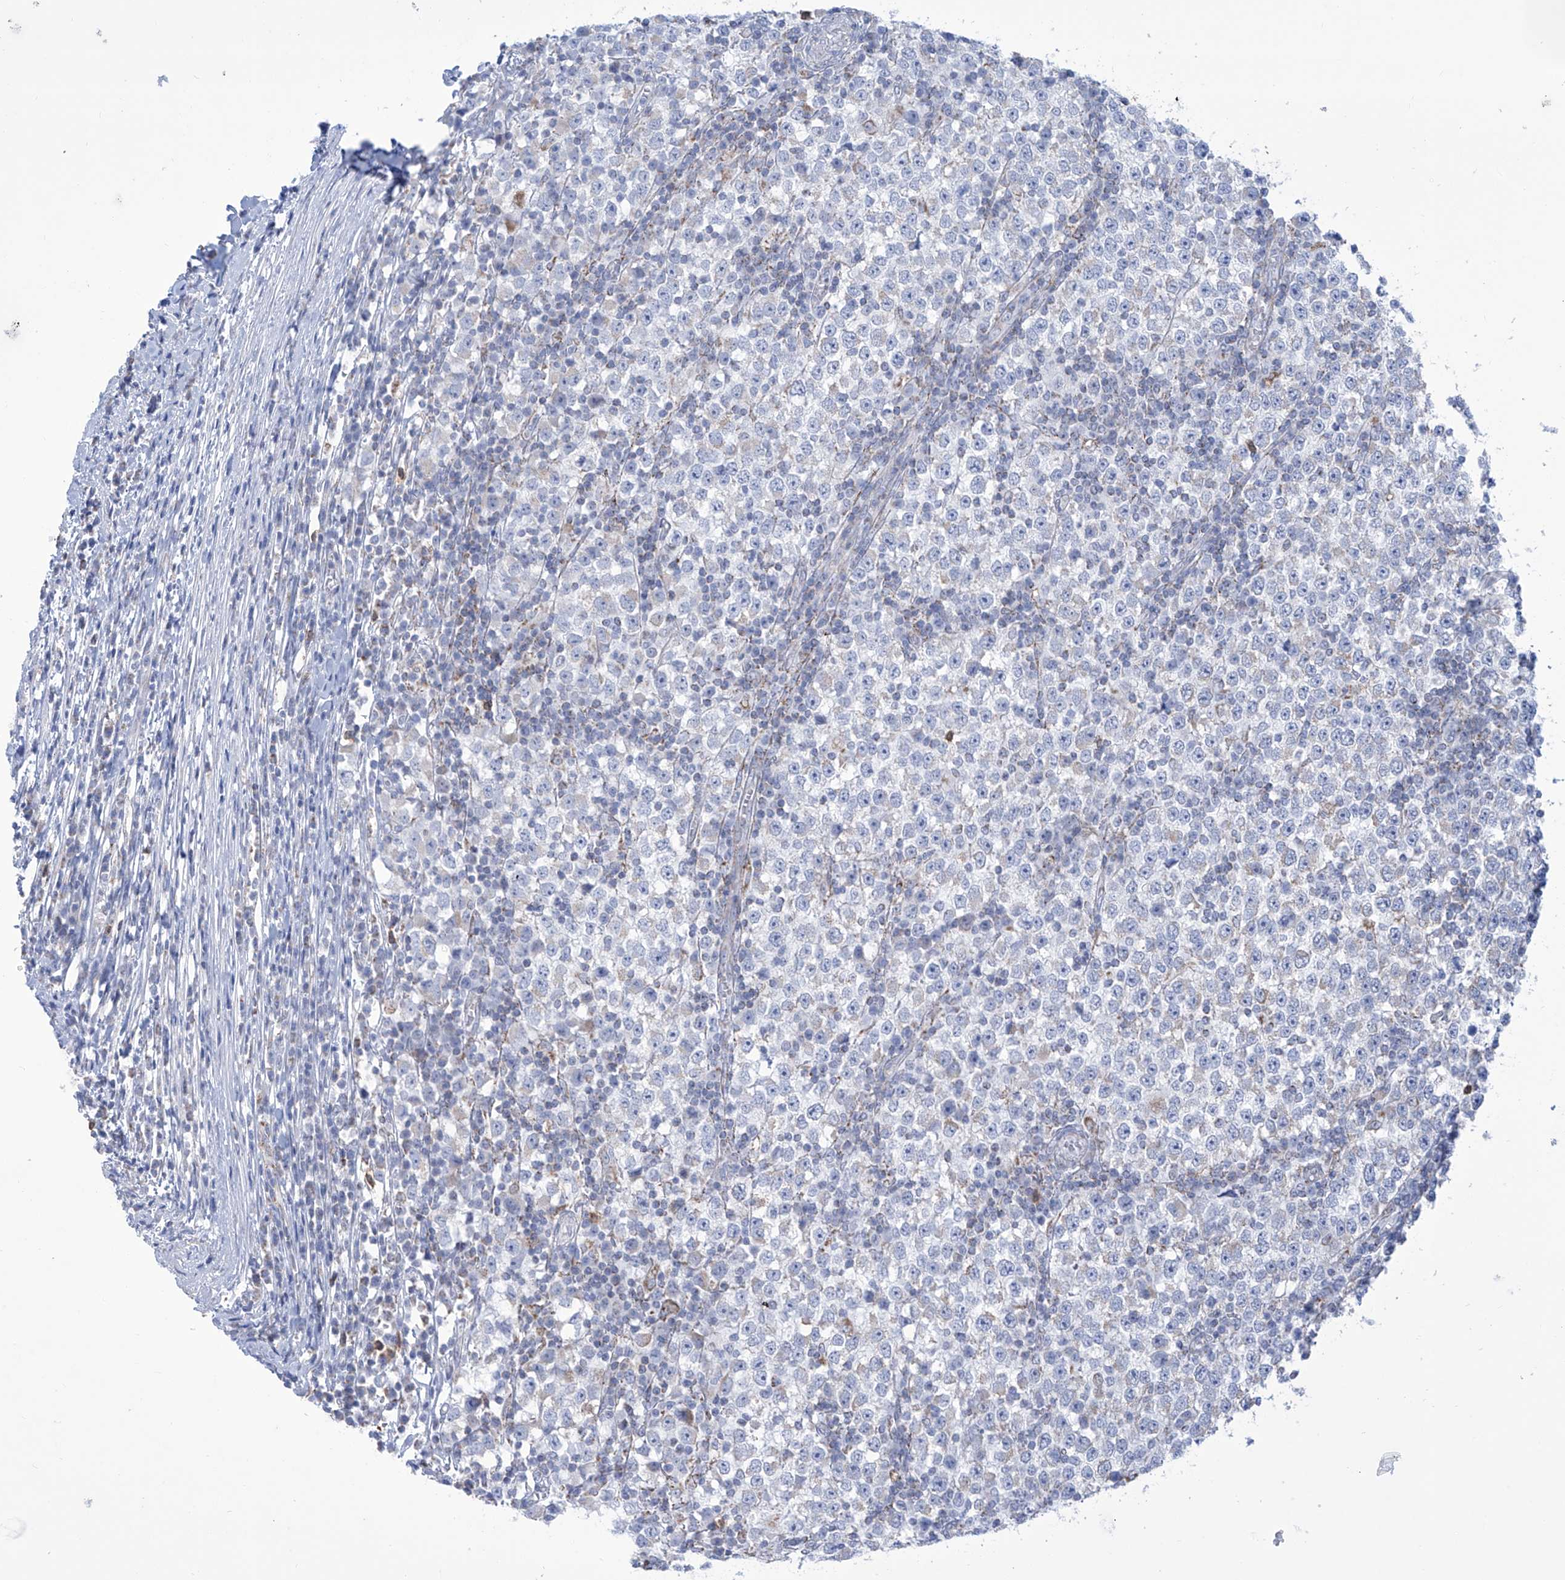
{"staining": {"intensity": "negative", "quantity": "none", "location": "none"}, "tissue": "testis cancer", "cell_type": "Tumor cells", "image_type": "cancer", "snomed": [{"axis": "morphology", "description": "Seminoma, NOS"}, {"axis": "topography", "description": "Testis"}], "caption": "IHC of testis cancer (seminoma) demonstrates no expression in tumor cells.", "gene": "ALDH6A1", "patient": {"sex": "male", "age": 65}}